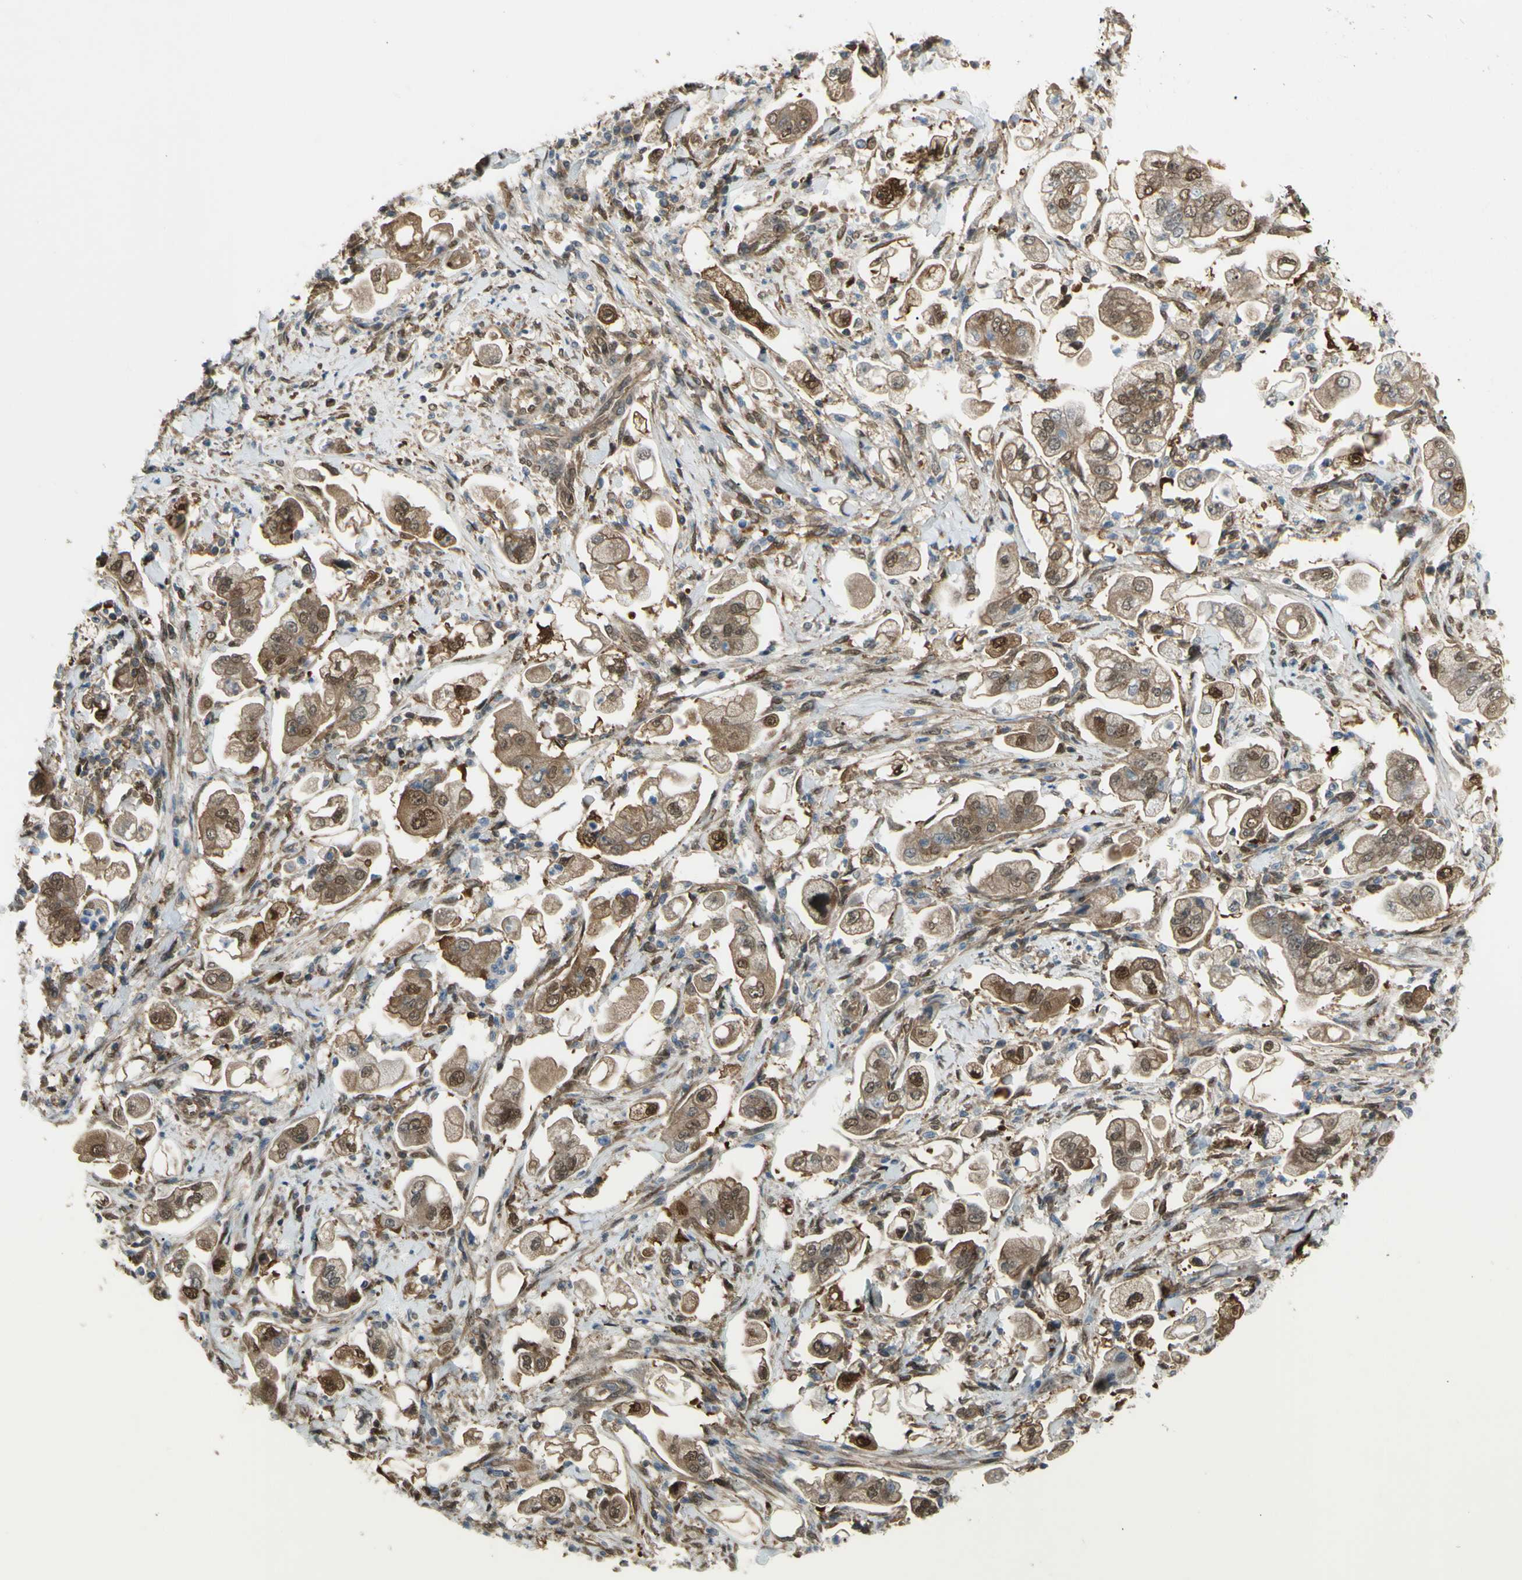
{"staining": {"intensity": "moderate", "quantity": ">75%", "location": "cytoplasmic/membranous,nuclear"}, "tissue": "stomach cancer", "cell_type": "Tumor cells", "image_type": "cancer", "snomed": [{"axis": "morphology", "description": "Adenocarcinoma, NOS"}, {"axis": "topography", "description": "Stomach"}], "caption": "Moderate cytoplasmic/membranous and nuclear staining is present in about >75% of tumor cells in stomach adenocarcinoma. Using DAB (brown) and hematoxylin (blue) stains, captured at high magnification using brightfield microscopy.", "gene": "YWHAQ", "patient": {"sex": "male", "age": 62}}